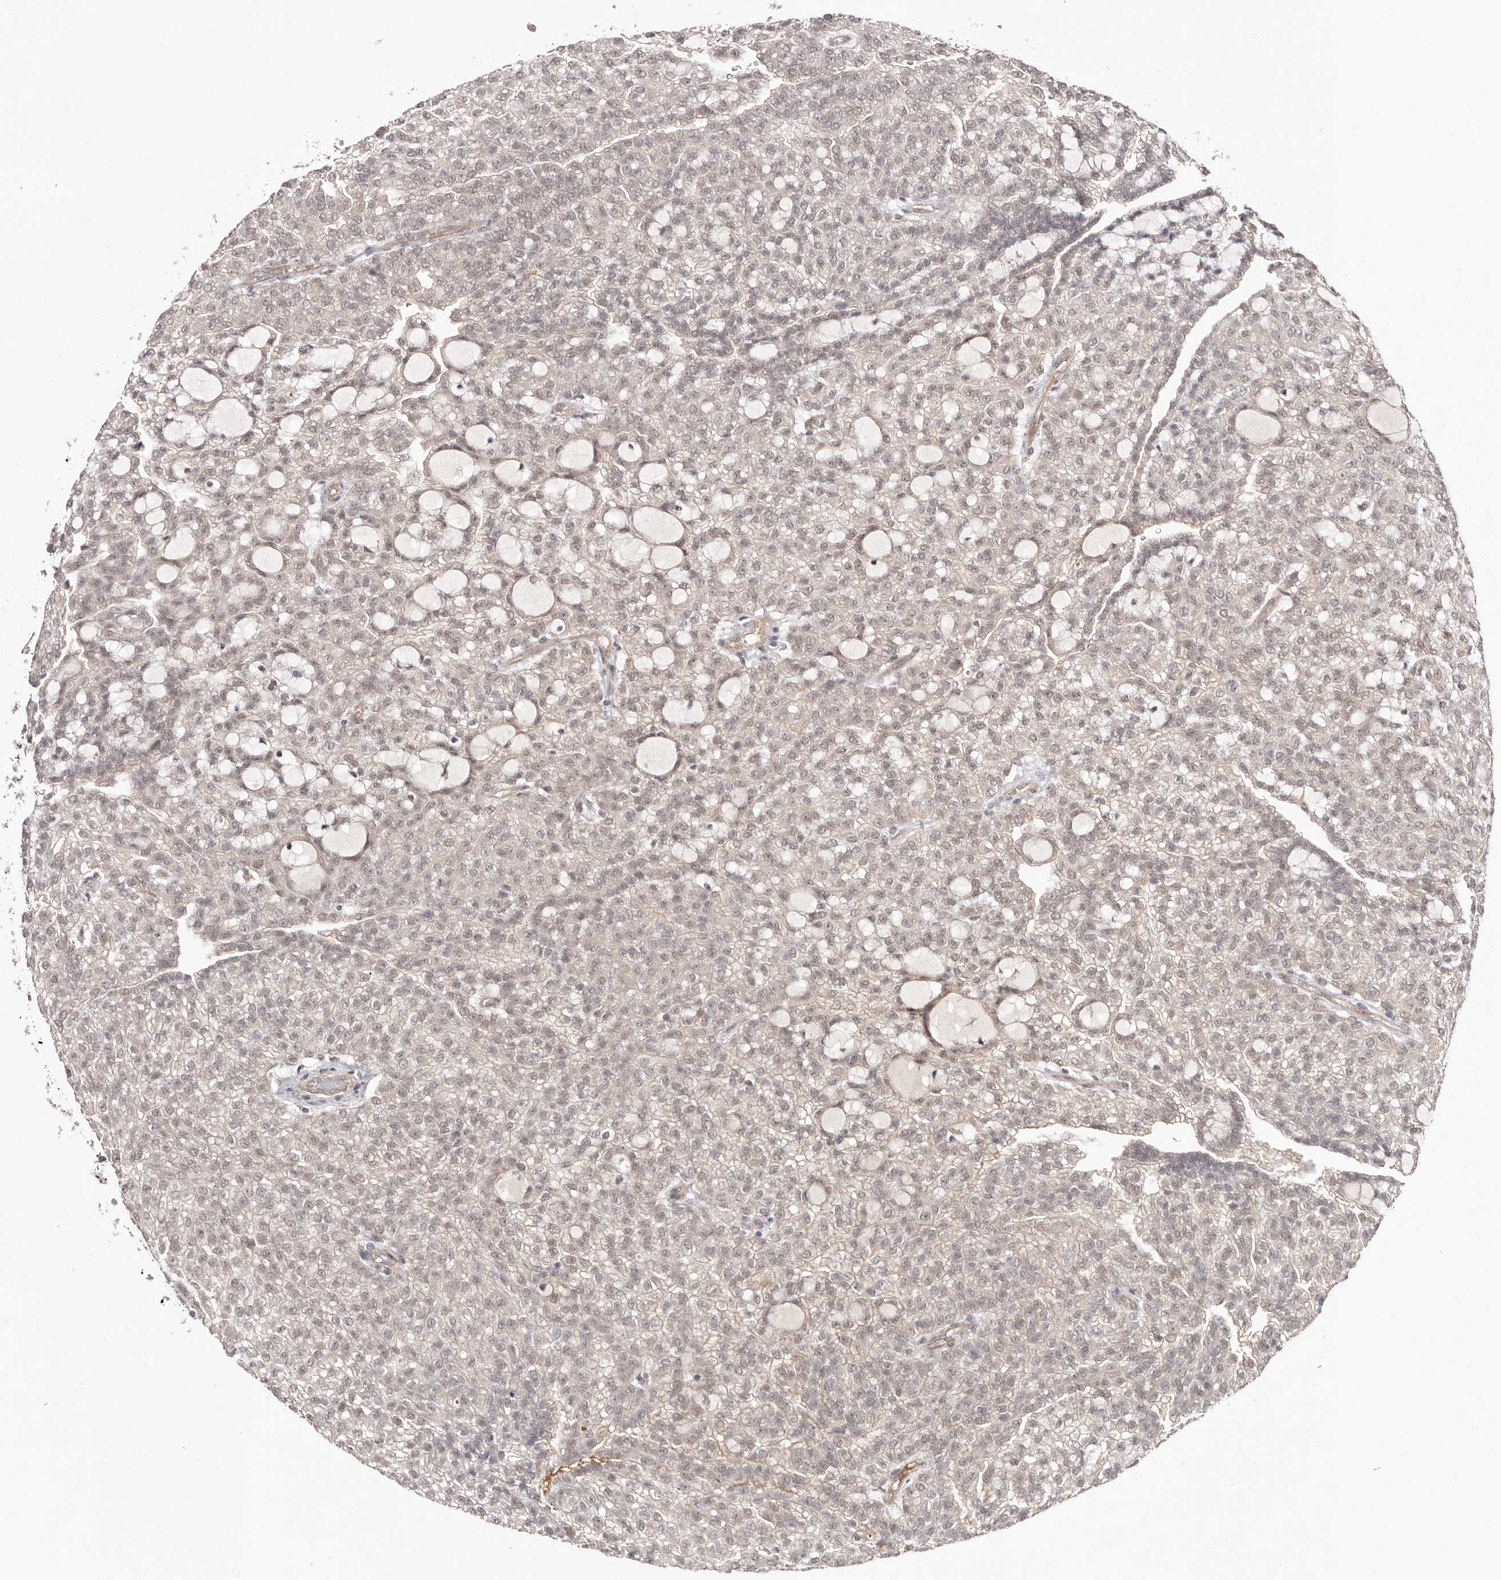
{"staining": {"intensity": "weak", "quantity": "<25%", "location": "nuclear"}, "tissue": "renal cancer", "cell_type": "Tumor cells", "image_type": "cancer", "snomed": [{"axis": "morphology", "description": "Adenocarcinoma, NOS"}, {"axis": "topography", "description": "Kidney"}], "caption": "A histopathology image of renal cancer stained for a protein shows no brown staining in tumor cells.", "gene": "EGR3", "patient": {"sex": "male", "age": 63}}